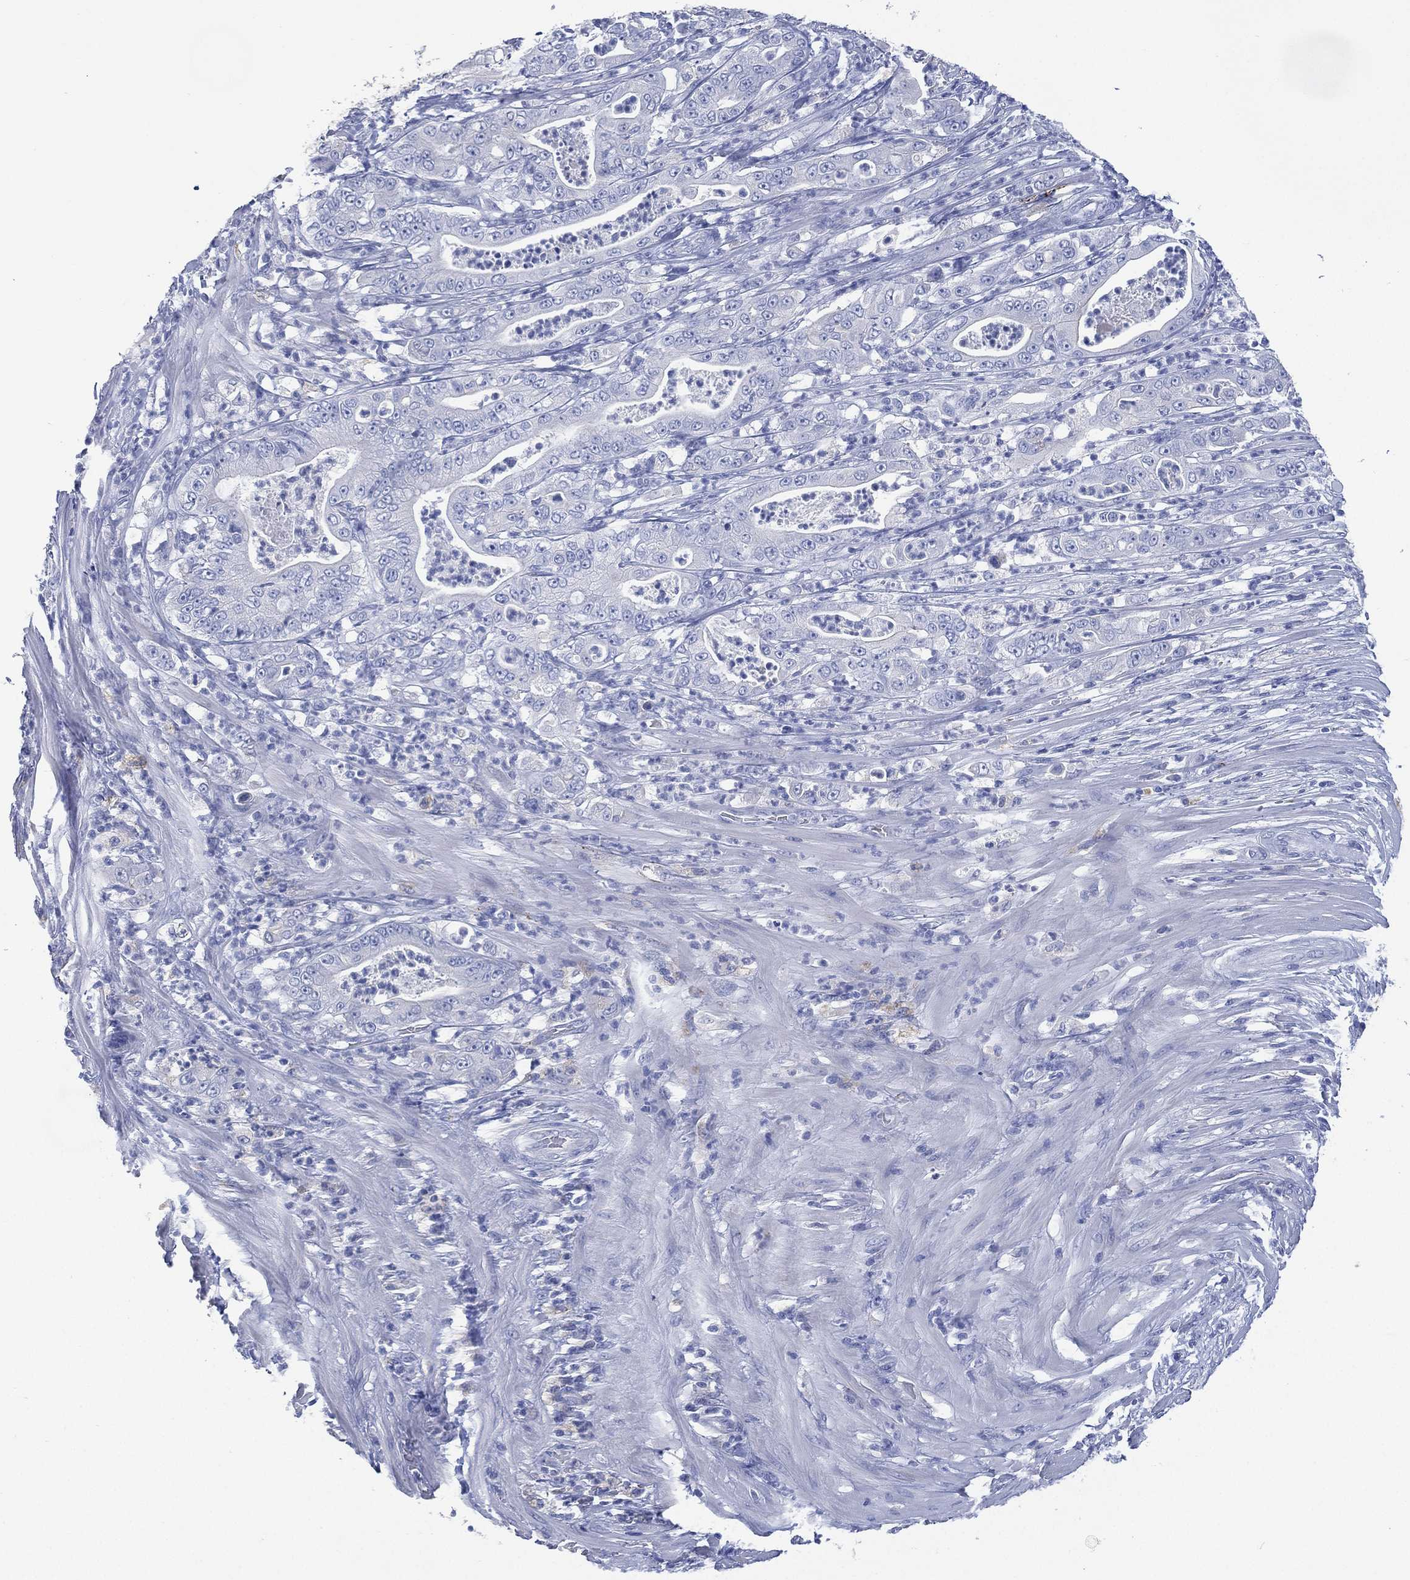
{"staining": {"intensity": "negative", "quantity": "none", "location": "none"}, "tissue": "pancreatic cancer", "cell_type": "Tumor cells", "image_type": "cancer", "snomed": [{"axis": "morphology", "description": "Adenocarcinoma, NOS"}, {"axis": "topography", "description": "Pancreas"}], "caption": "A high-resolution photomicrograph shows IHC staining of pancreatic cancer (adenocarcinoma), which shows no significant positivity in tumor cells. The staining was performed using DAB (3,3'-diaminobenzidine) to visualize the protein expression in brown, while the nuclei were stained in blue with hematoxylin (Magnification: 20x).", "gene": "FMO1", "patient": {"sex": "male", "age": 71}}